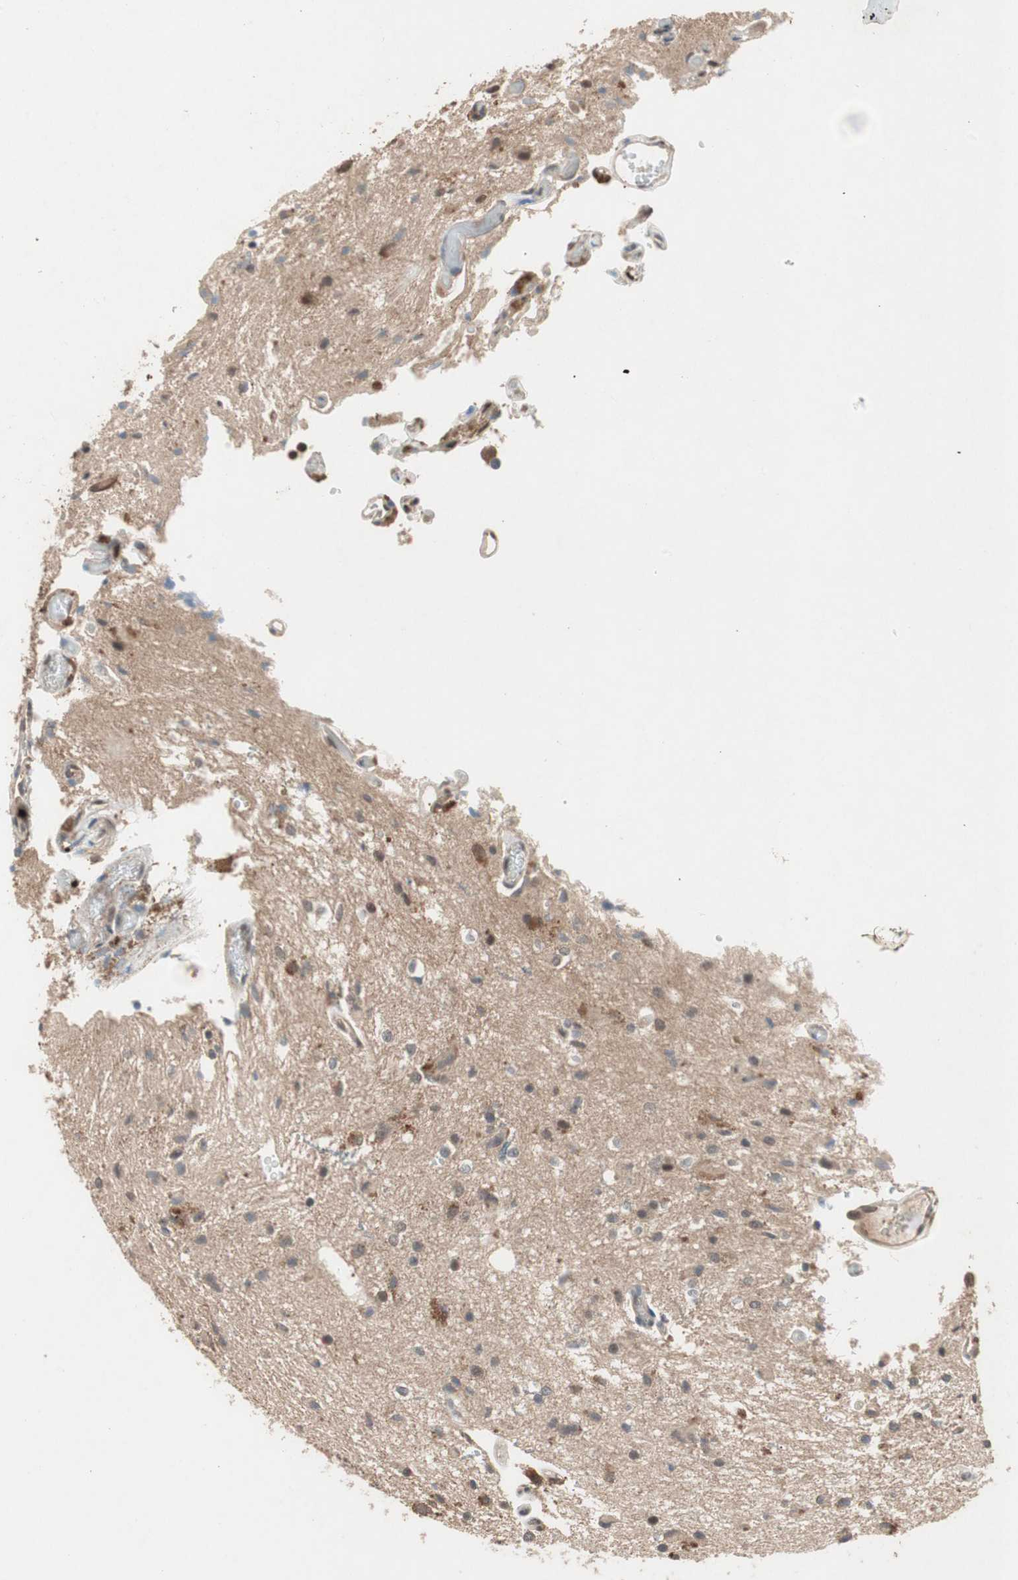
{"staining": {"intensity": "moderate", "quantity": "25%-75%", "location": "cytoplasmic/membranous"}, "tissue": "glioma", "cell_type": "Tumor cells", "image_type": "cancer", "snomed": [{"axis": "morphology", "description": "Glioma, malignant, High grade"}, {"axis": "topography", "description": "Brain"}], "caption": "Brown immunohistochemical staining in glioma exhibits moderate cytoplasmic/membranous positivity in about 25%-75% of tumor cells. (brown staining indicates protein expression, while blue staining denotes nuclei).", "gene": "GART", "patient": {"sex": "male", "age": 47}}